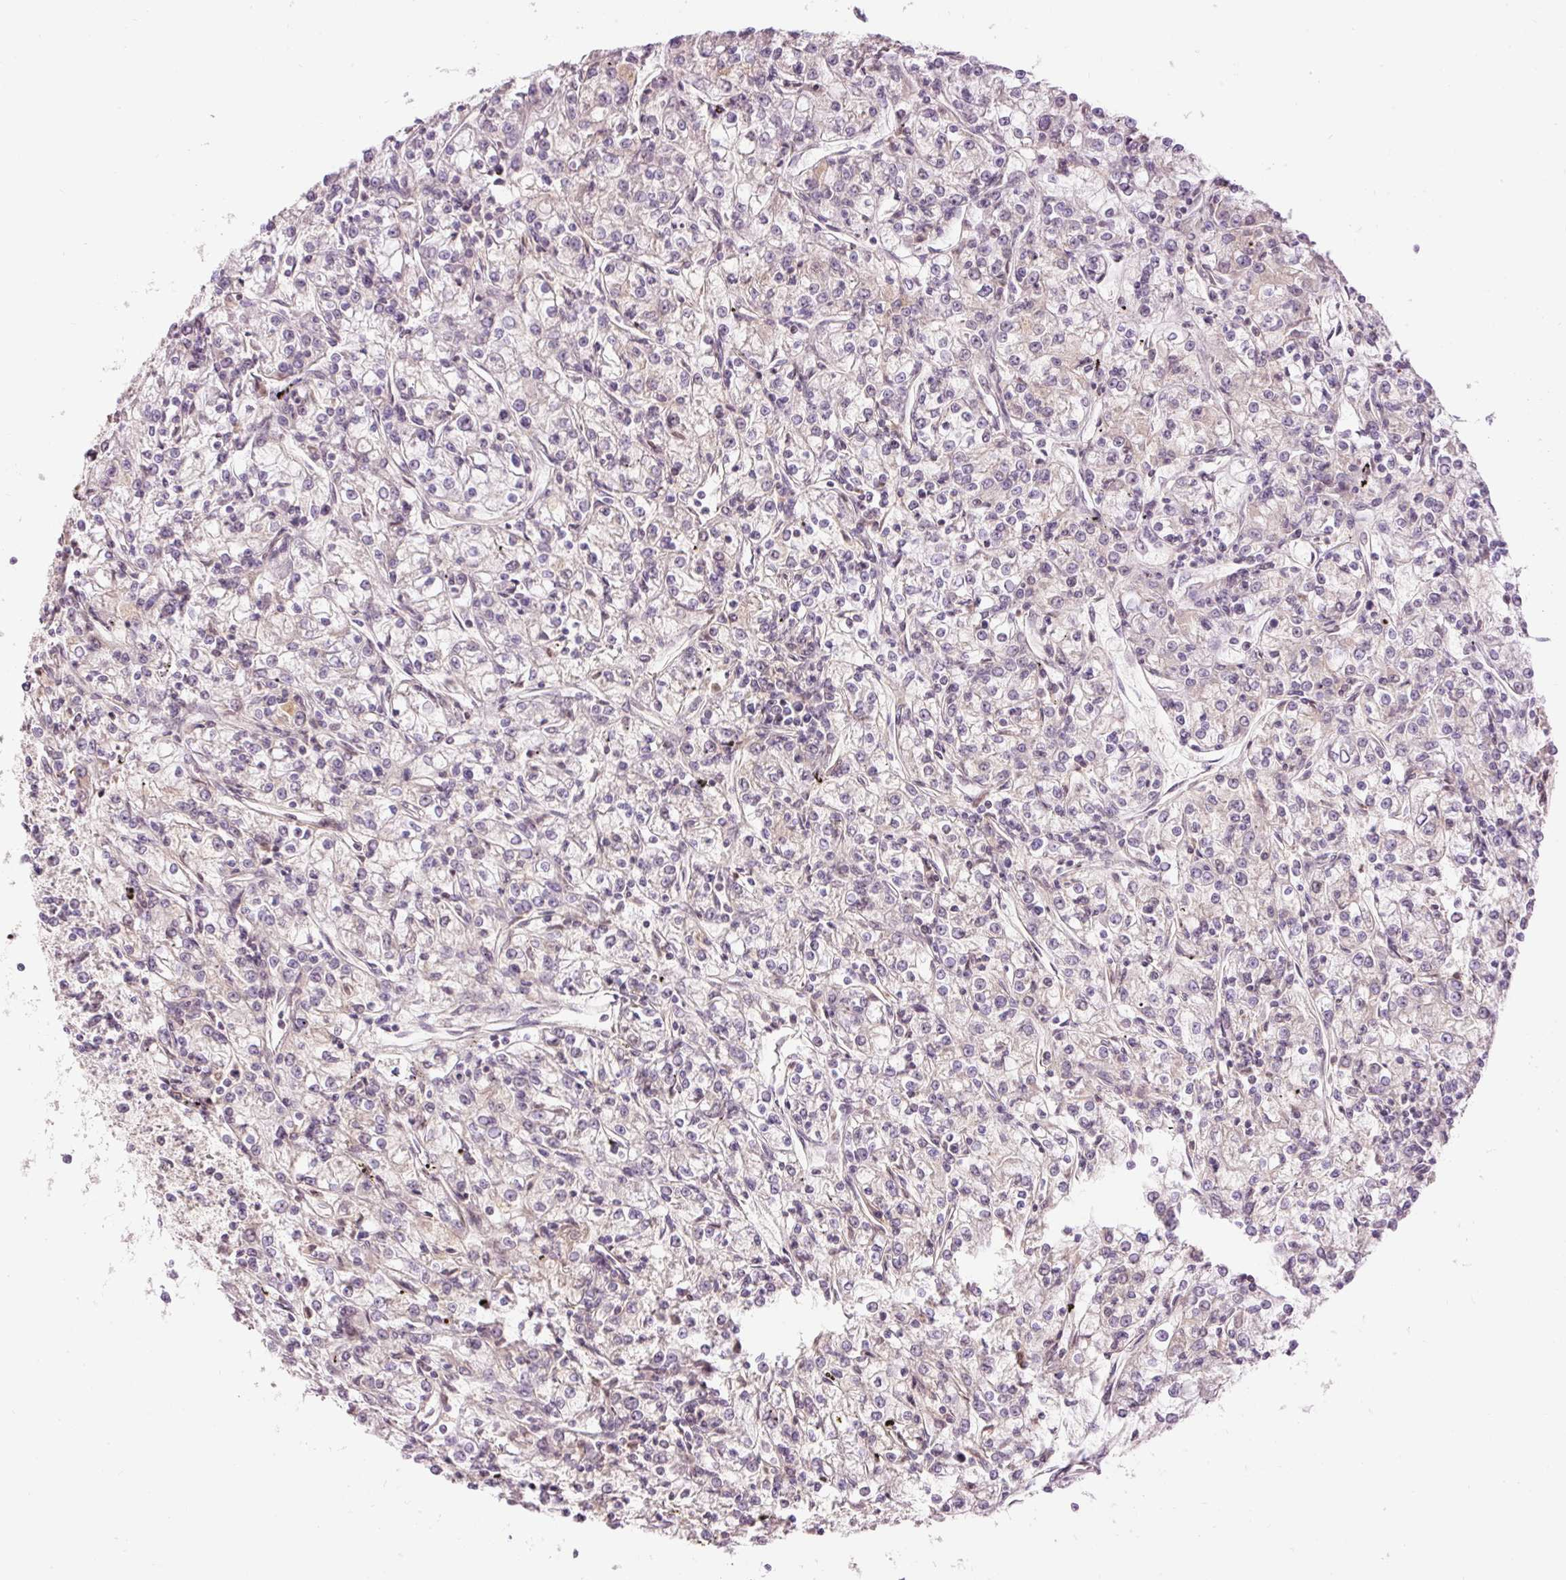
{"staining": {"intensity": "negative", "quantity": "none", "location": "none"}, "tissue": "renal cancer", "cell_type": "Tumor cells", "image_type": "cancer", "snomed": [{"axis": "morphology", "description": "Adenocarcinoma, NOS"}, {"axis": "topography", "description": "Kidney"}], "caption": "Immunohistochemistry of human adenocarcinoma (renal) displays no staining in tumor cells.", "gene": "ABHD11", "patient": {"sex": "female", "age": 59}}